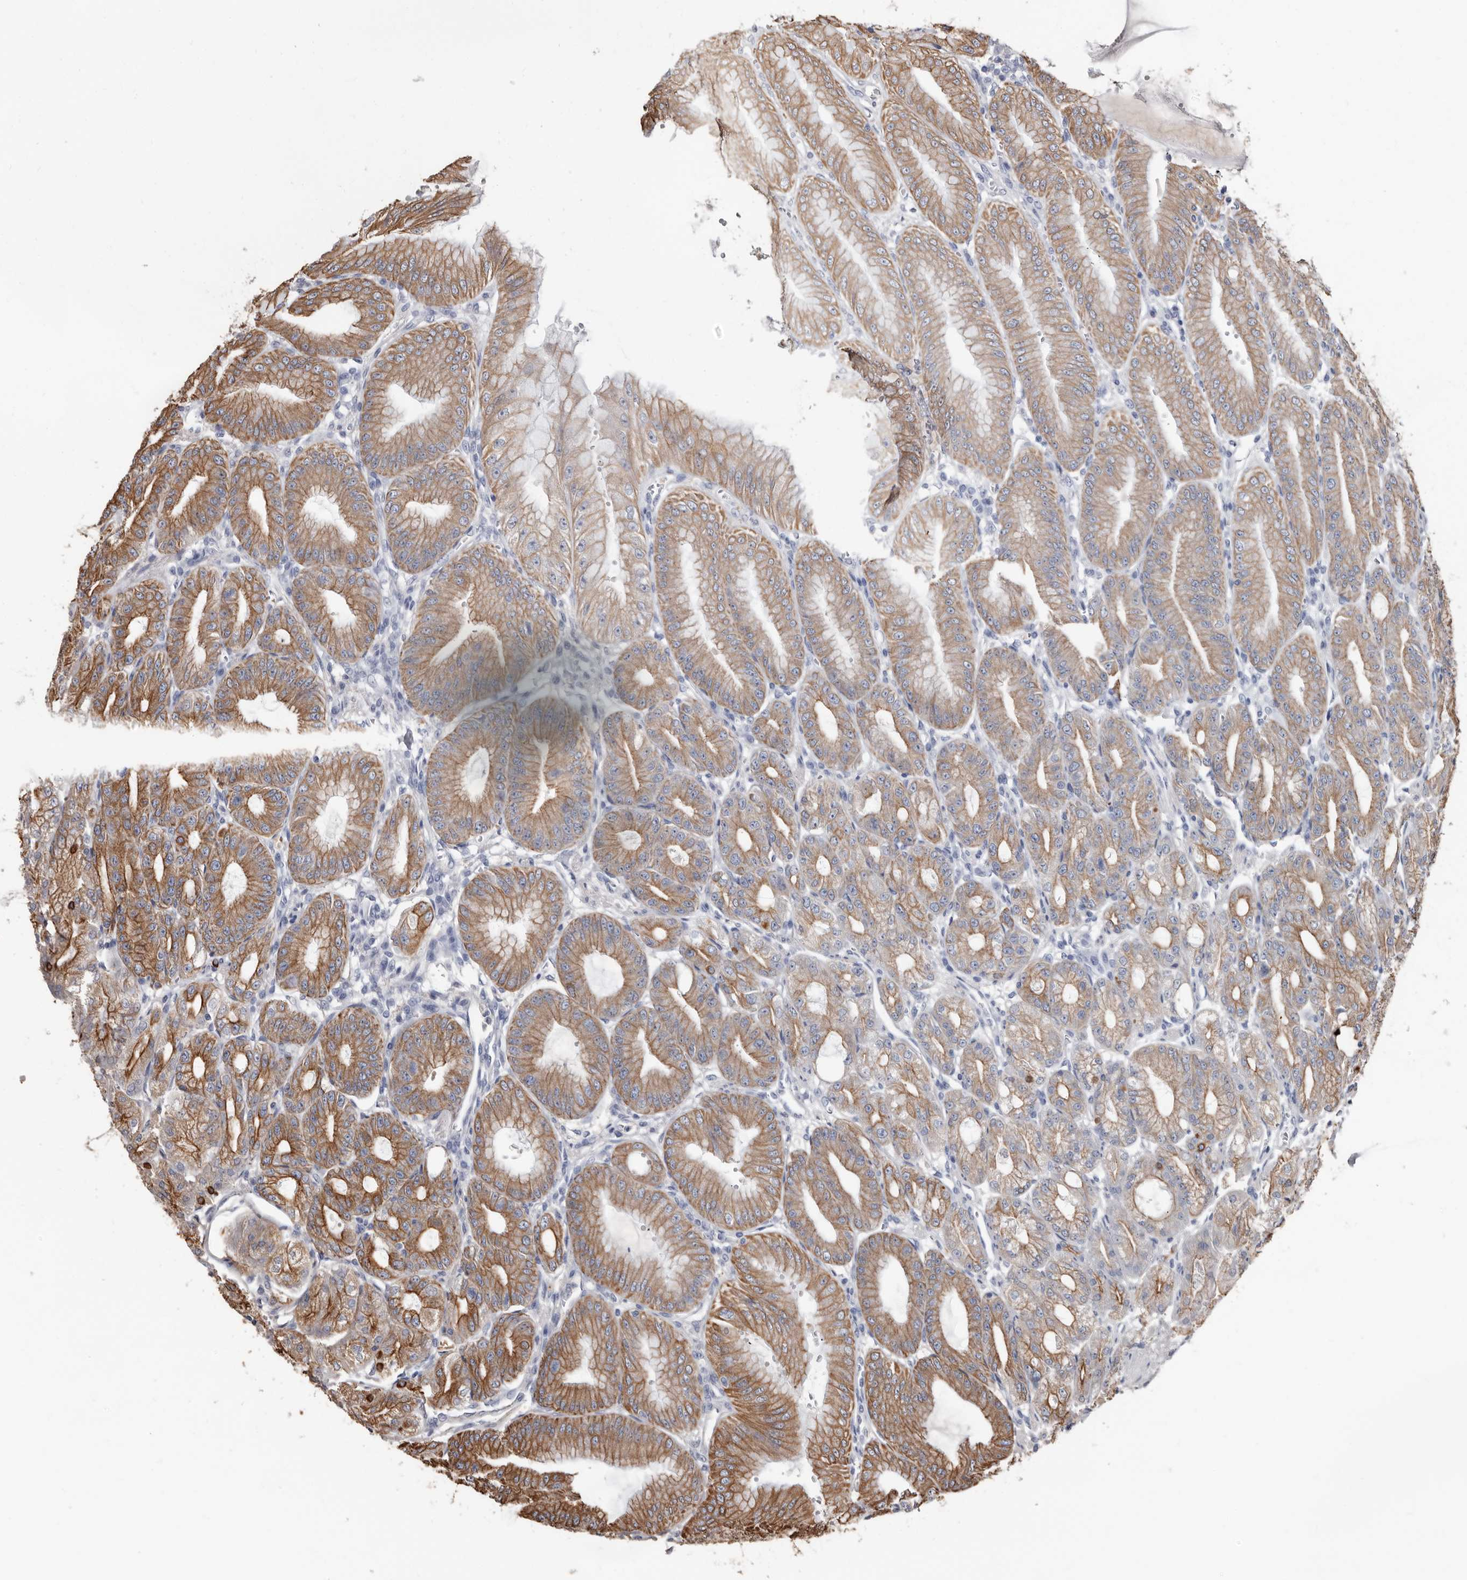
{"staining": {"intensity": "moderate", "quantity": ">75%", "location": "cytoplasmic/membranous"}, "tissue": "stomach", "cell_type": "Glandular cells", "image_type": "normal", "snomed": [{"axis": "morphology", "description": "Normal tissue, NOS"}, {"axis": "topography", "description": "Stomach, lower"}], "caption": "DAB (3,3'-diaminobenzidine) immunohistochemical staining of unremarkable human stomach displays moderate cytoplasmic/membranous protein expression in about >75% of glandular cells.", "gene": "MRPL18", "patient": {"sex": "male", "age": 71}}